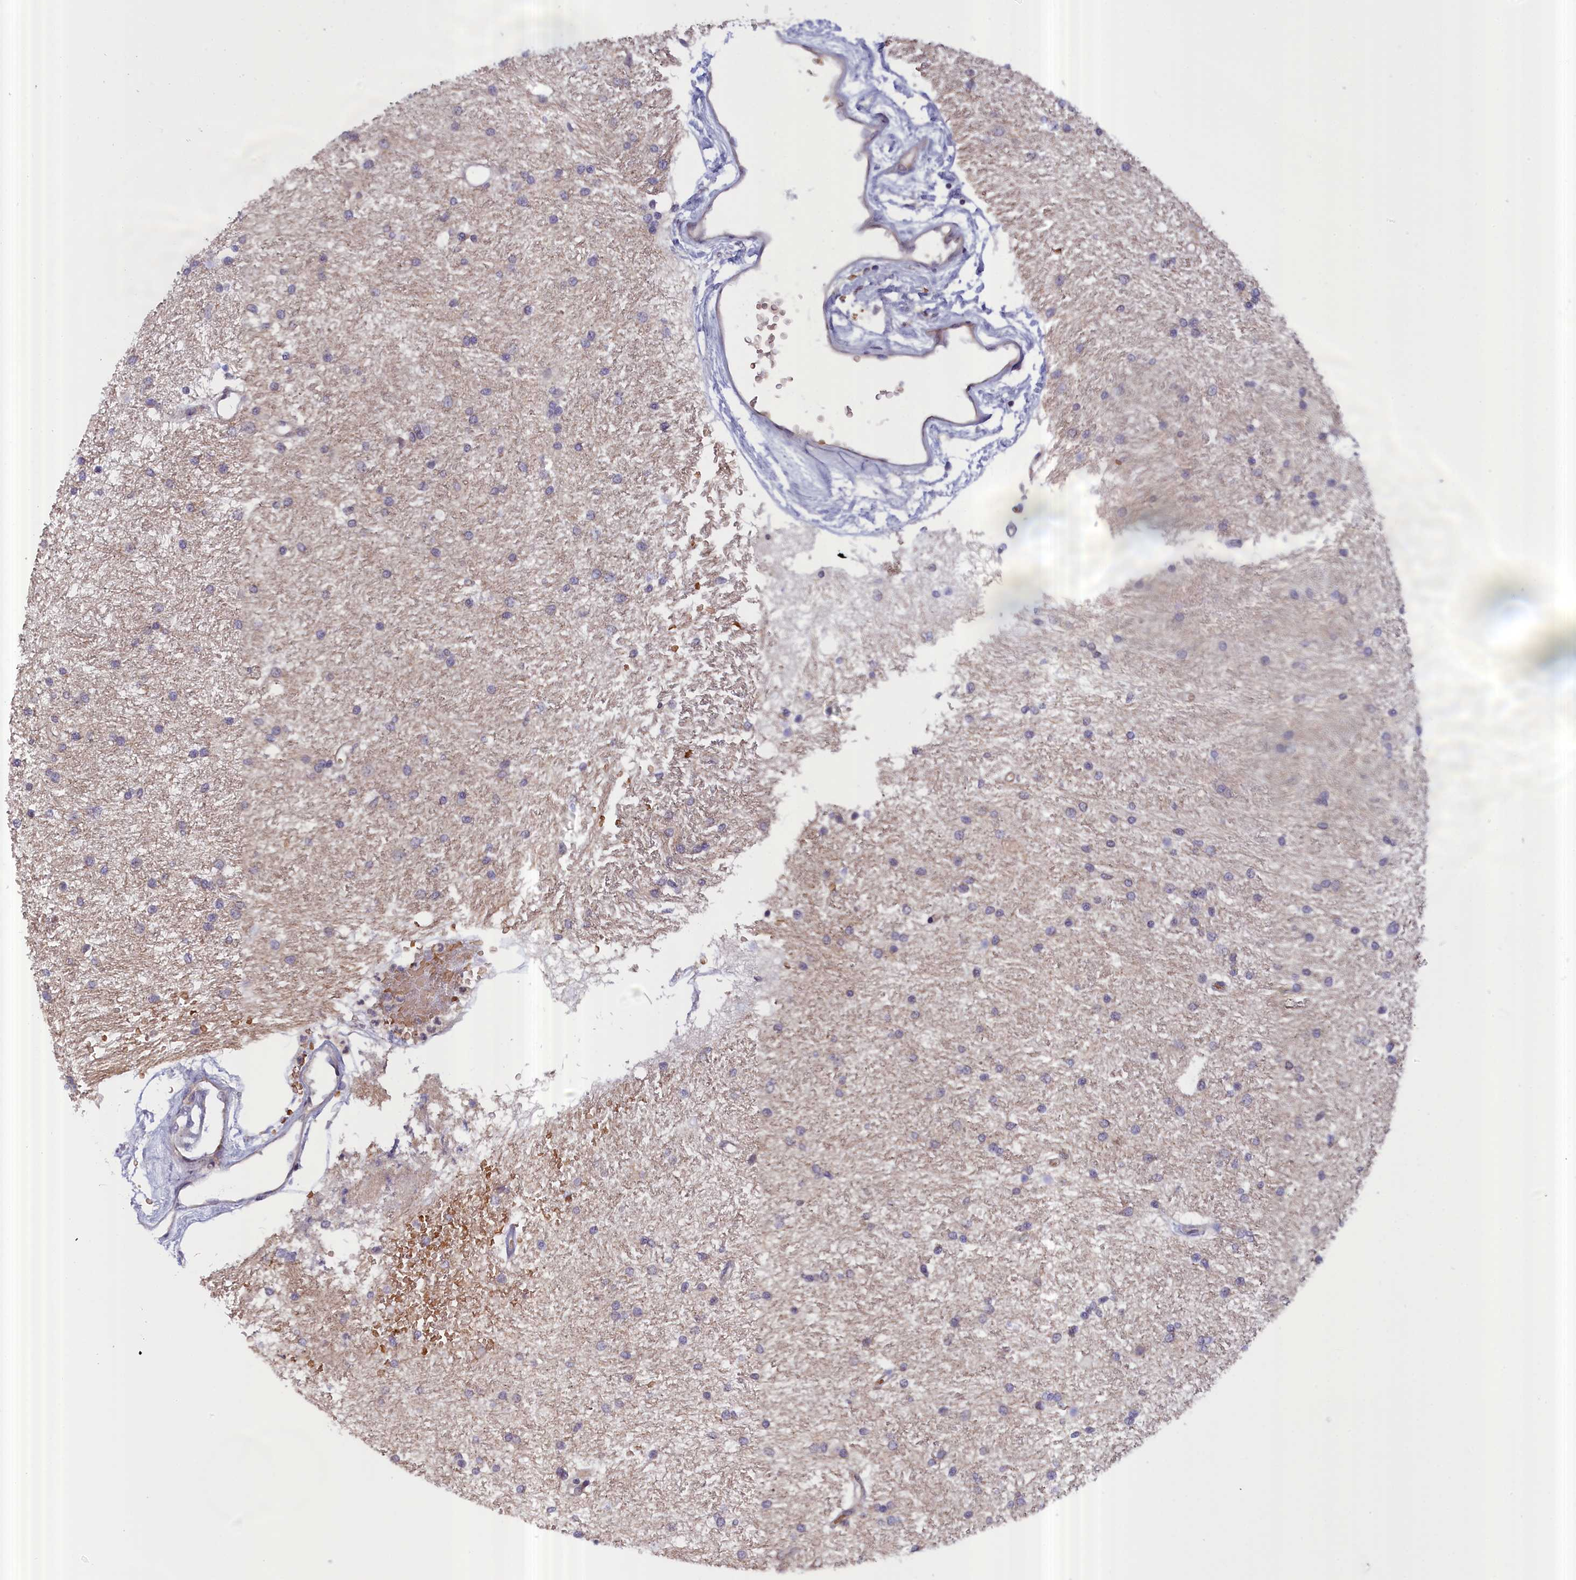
{"staining": {"intensity": "negative", "quantity": "none", "location": "none"}, "tissue": "glioma", "cell_type": "Tumor cells", "image_type": "cancer", "snomed": [{"axis": "morphology", "description": "Glioma, malignant, High grade"}, {"axis": "topography", "description": "Brain"}], "caption": "Immunohistochemistry (IHC) histopathology image of neoplastic tissue: human glioma stained with DAB displays no significant protein positivity in tumor cells. (Stains: DAB (3,3'-diaminobenzidine) immunohistochemistry with hematoxylin counter stain, Microscopy: brightfield microscopy at high magnification).", "gene": "IGFALS", "patient": {"sex": "male", "age": 77}}